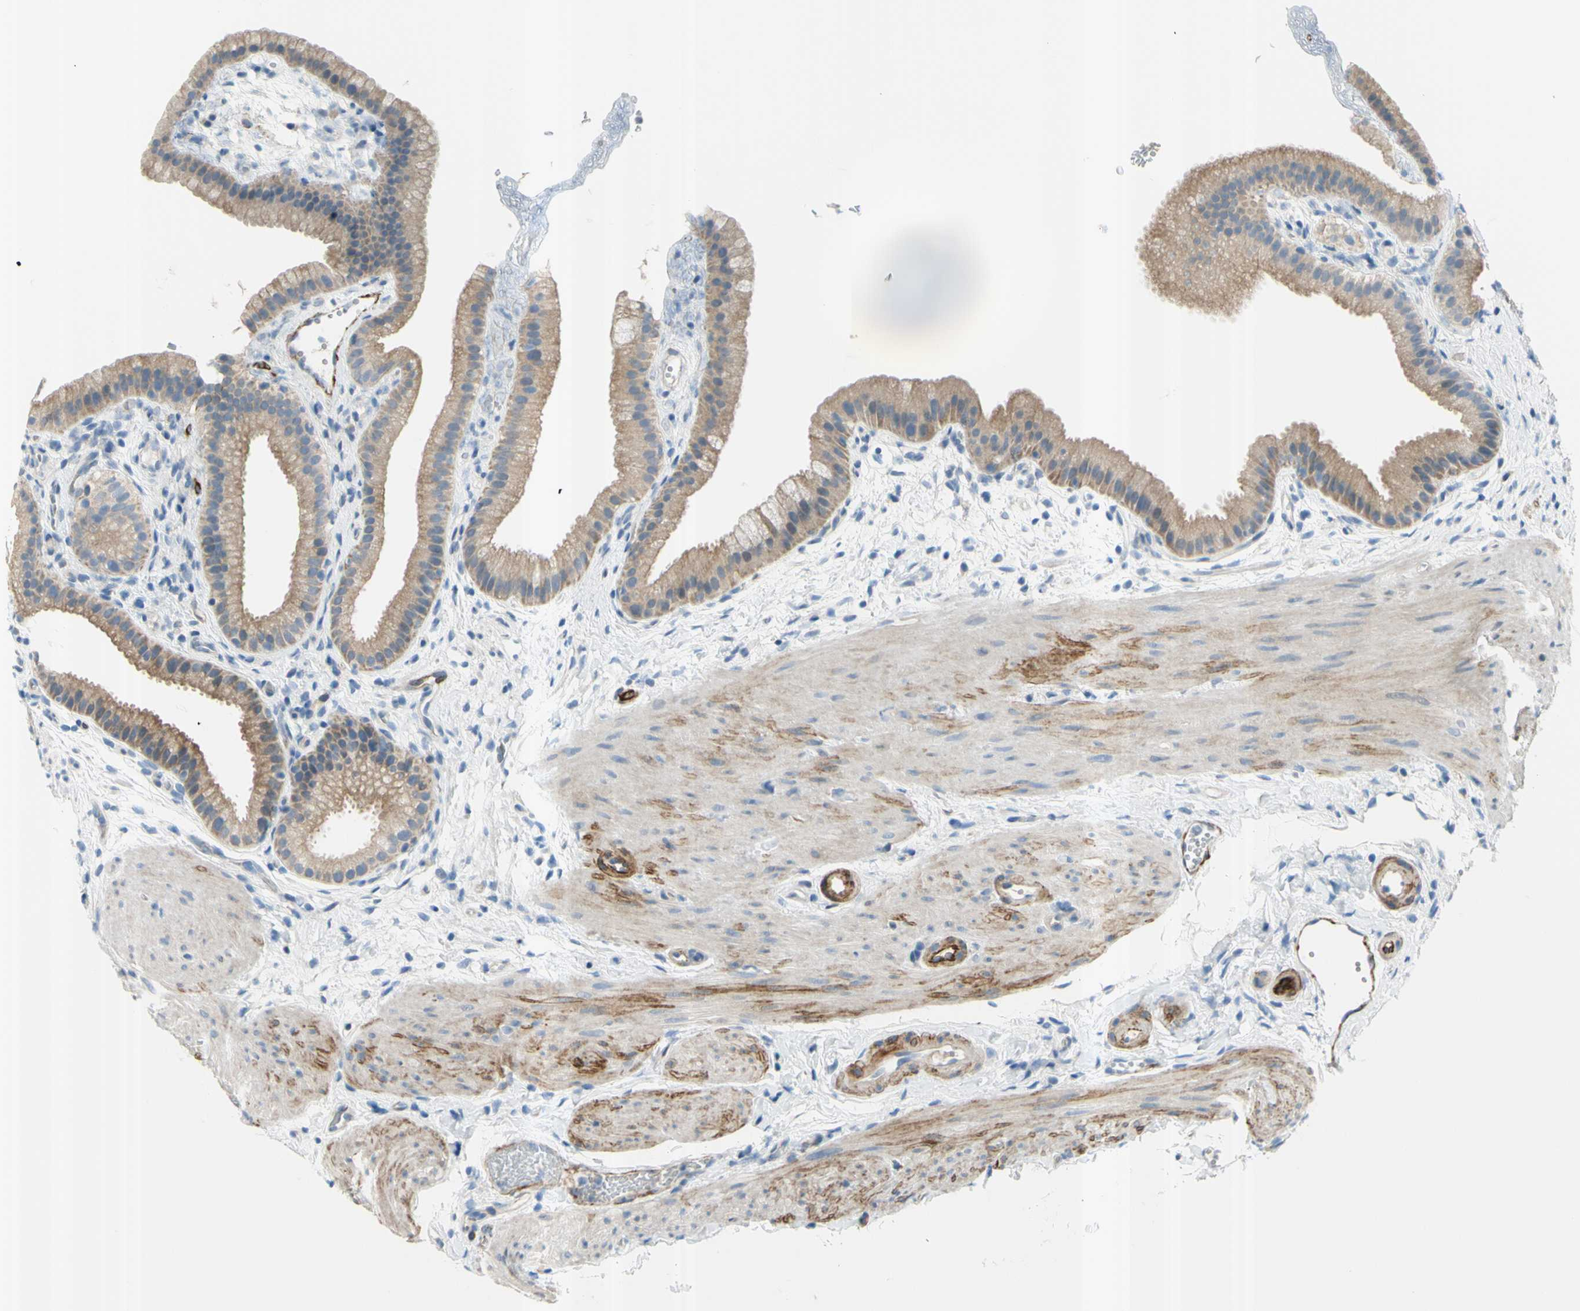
{"staining": {"intensity": "weak", "quantity": ">75%", "location": "cytoplasmic/membranous"}, "tissue": "gallbladder", "cell_type": "Glandular cells", "image_type": "normal", "snomed": [{"axis": "morphology", "description": "Normal tissue, NOS"}, {"axis": "topography", "description": "Gallbladder"}], "caption": "DAB immunohistochemical staining of unremarkable gallbladder exhibits weak cytoplasmic/membranous protein staining in approximately >75% of glandular cells. The staining was performed using DAB (3,3'-diaminobenzidine) to visualize the protein expression in brown, while the nuclei were stained in blue with hematoxylin (Magnification: 20x).", "gene": "PRRG2", "patient": {"sex": "female", "age": 64}}